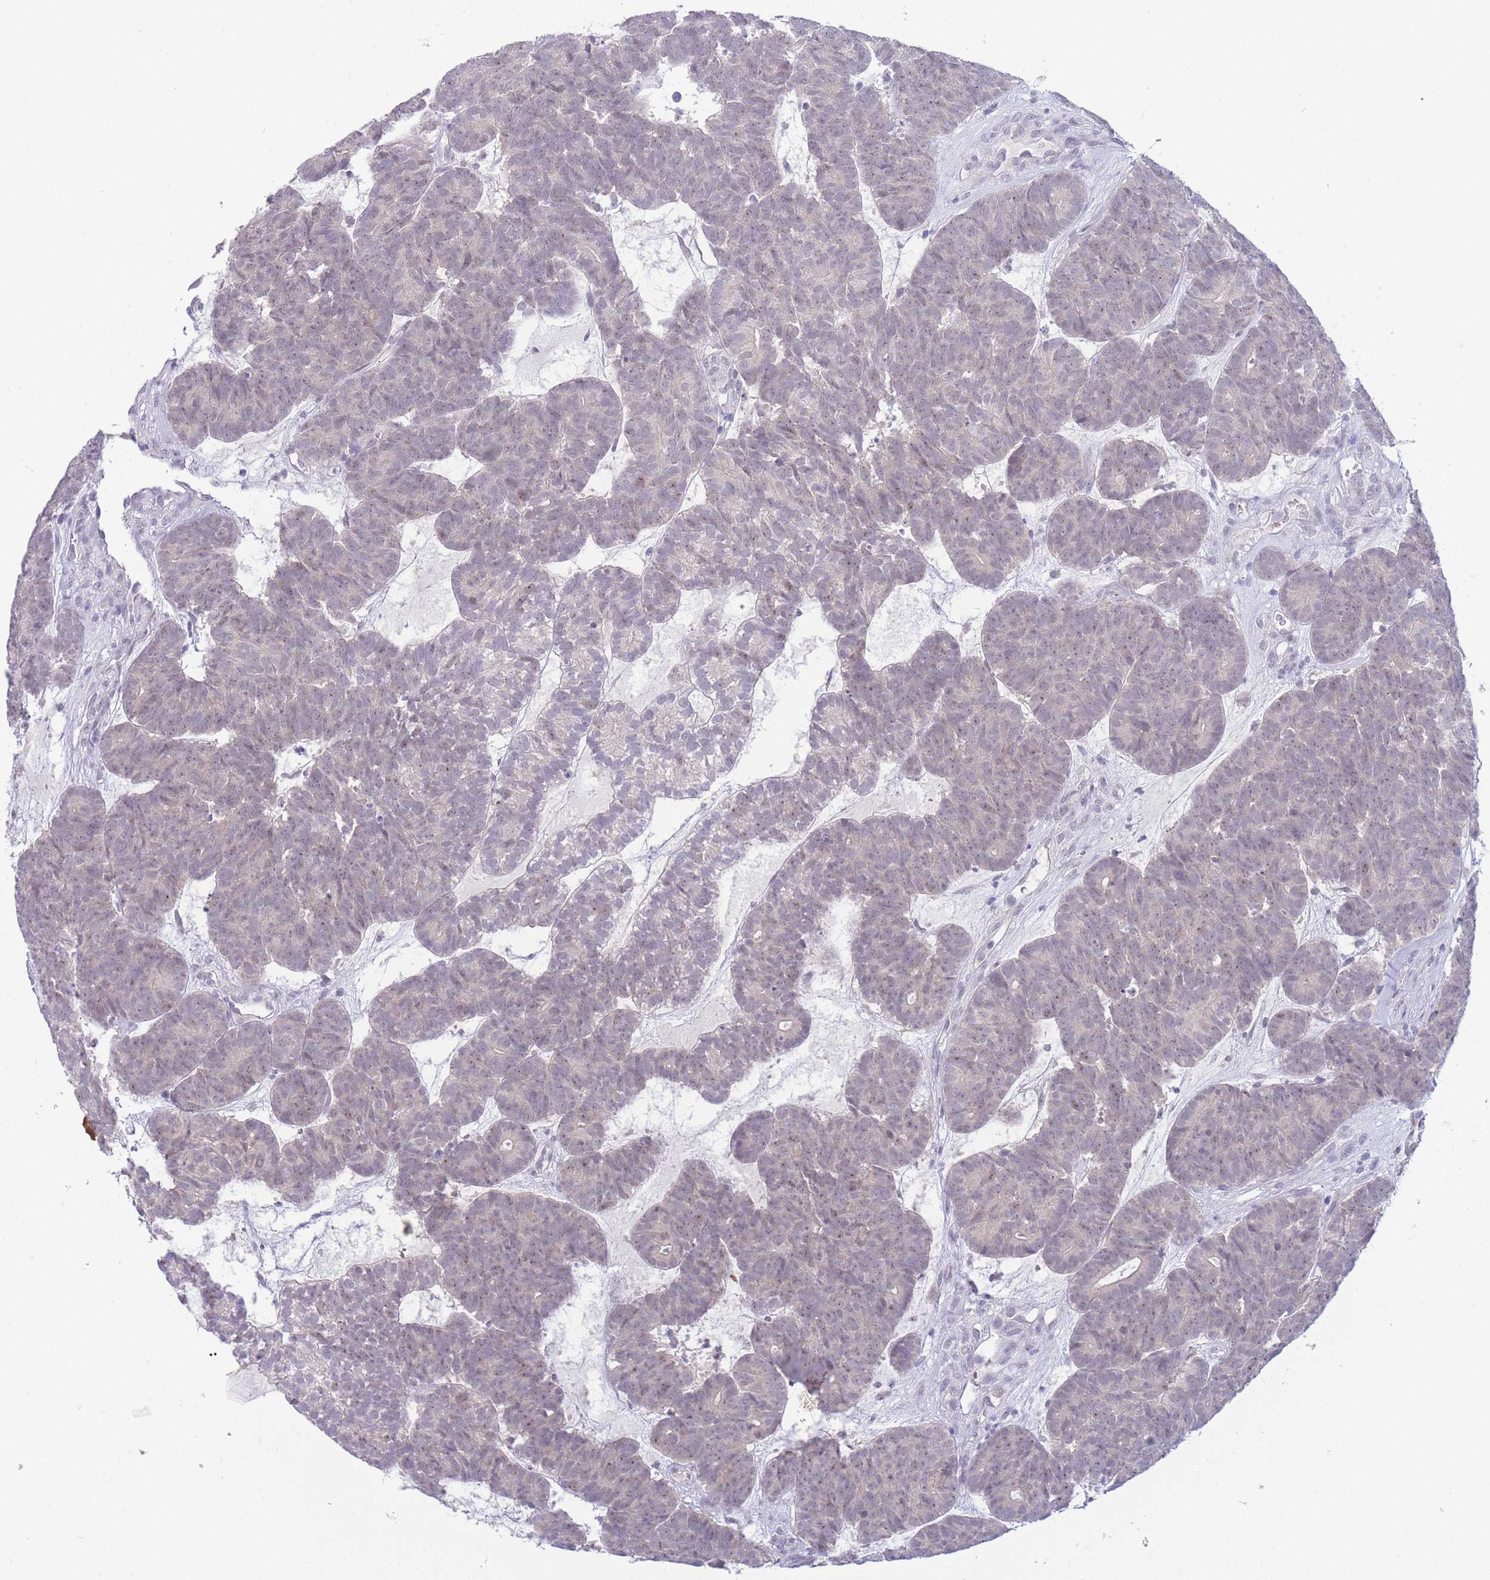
{"staining": {"intensity": "weak", "quantity": "<25%", "location": "nuclear"}, "tissue": "head and neck cancer", "cell_type": "Tumor cells", "image_type": "cancer", "snomed": [{"axis": "morphology", "description": "Adenocarcinoma, NOS"}, {"axis": "topography", "description": "Head-Neck"}], "caption": "Tumor cells show no significant positivity in head and neck adenocarcinoma. Nuclei are stained in blue.", "gene": "FBXO46", "patient": {"sex": "female", "age": 81}}